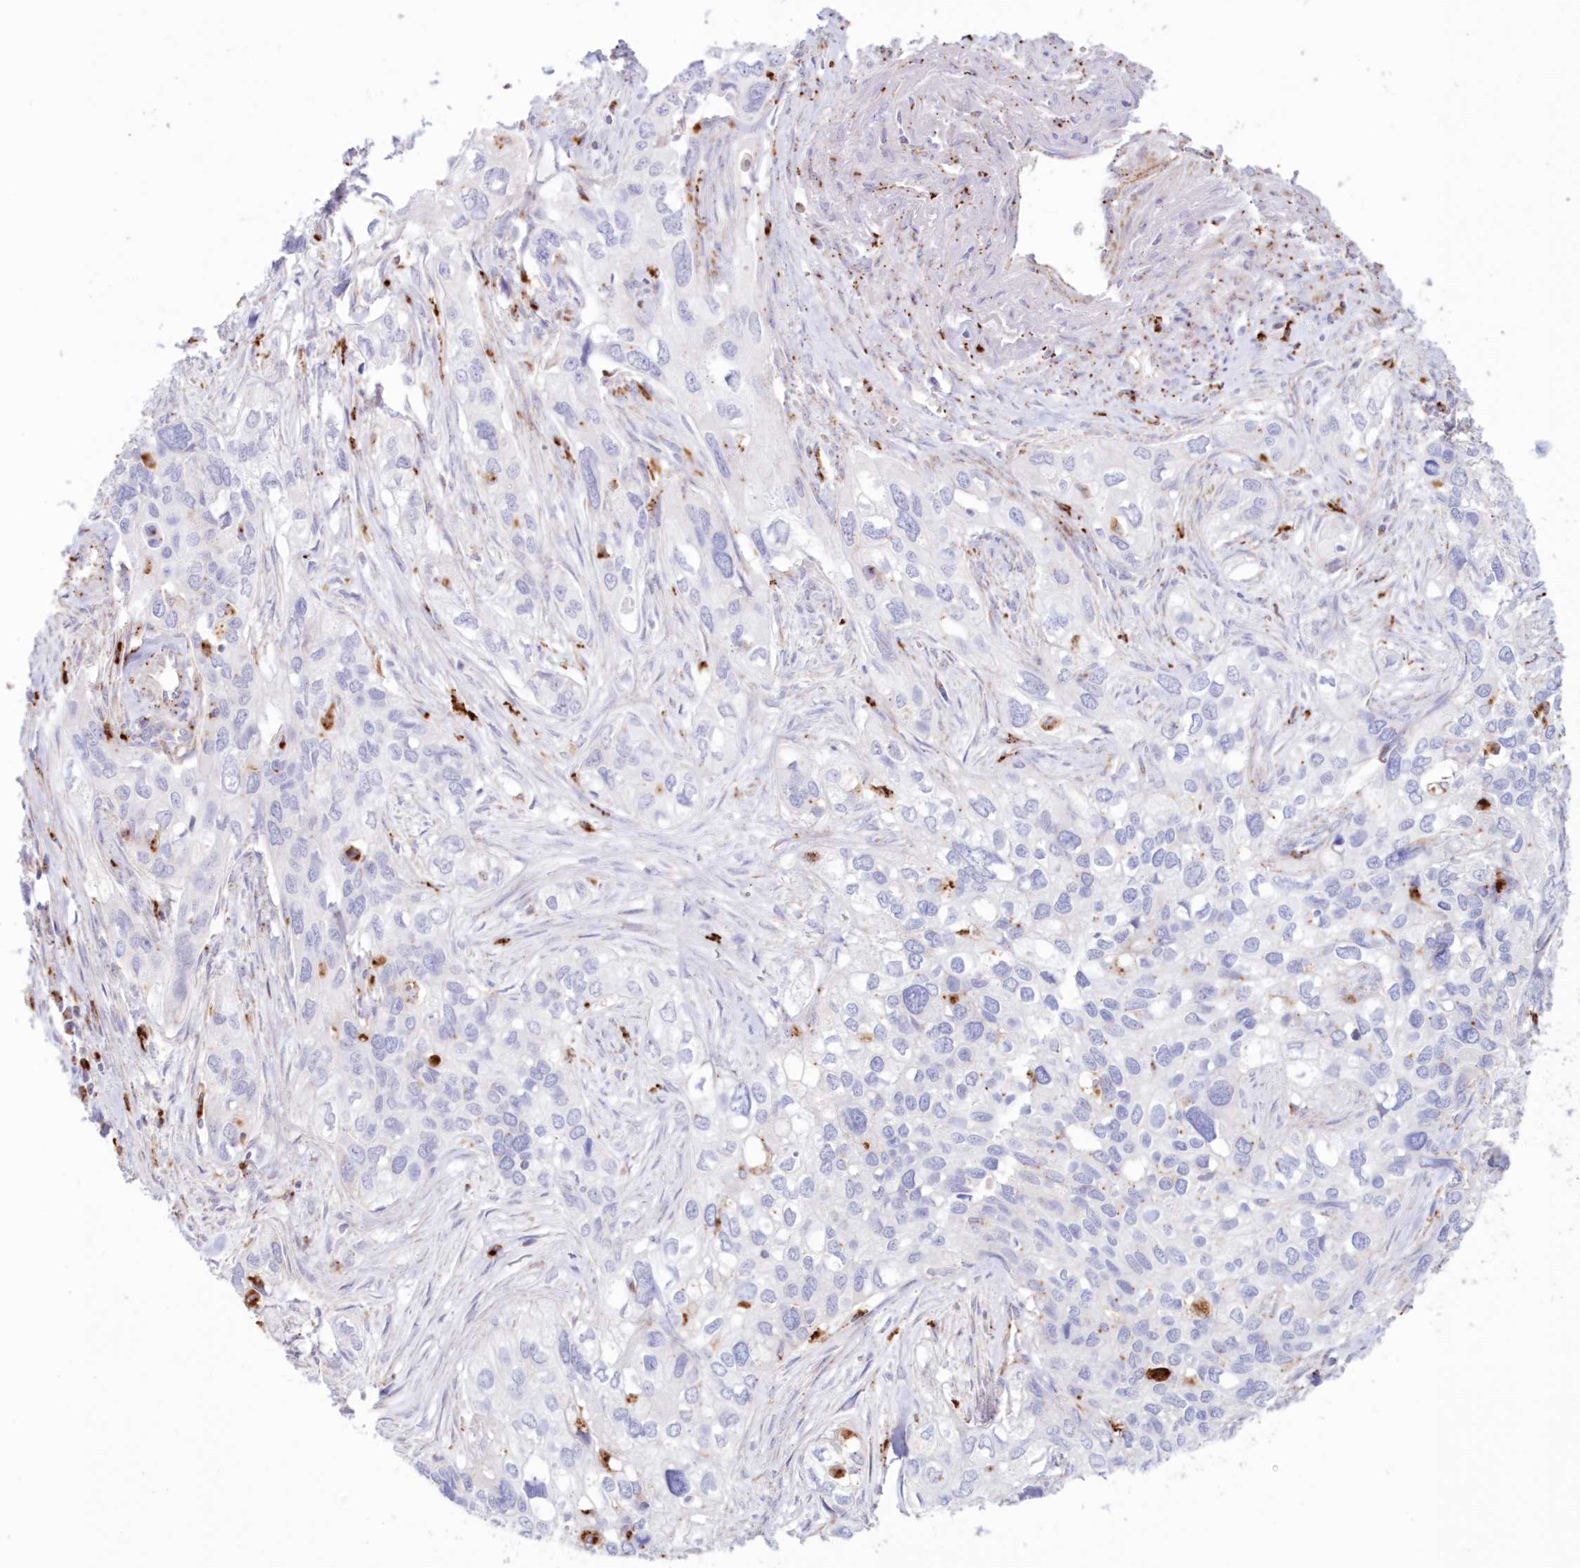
{"staining": {"intensity": "negative", "quantity": "none", "location": "none"}, "tissue": "cervical cancer", "cell_type": "Tumor cells", "image_type": "cancer", "snomed": [{"axis": "morphology", "description": "Squamous cell carcinoma, NOS"}, {"axis": "topography", "description": "Cervix"}], "caption": "Immunohistochemistry micrograph of squamous cell carcinoma (cervical) stained for a protein (brown), which reveals no expression in tumor cells.", "gene": "TPP1", "patient": {"sex": "female", "age": 55}}